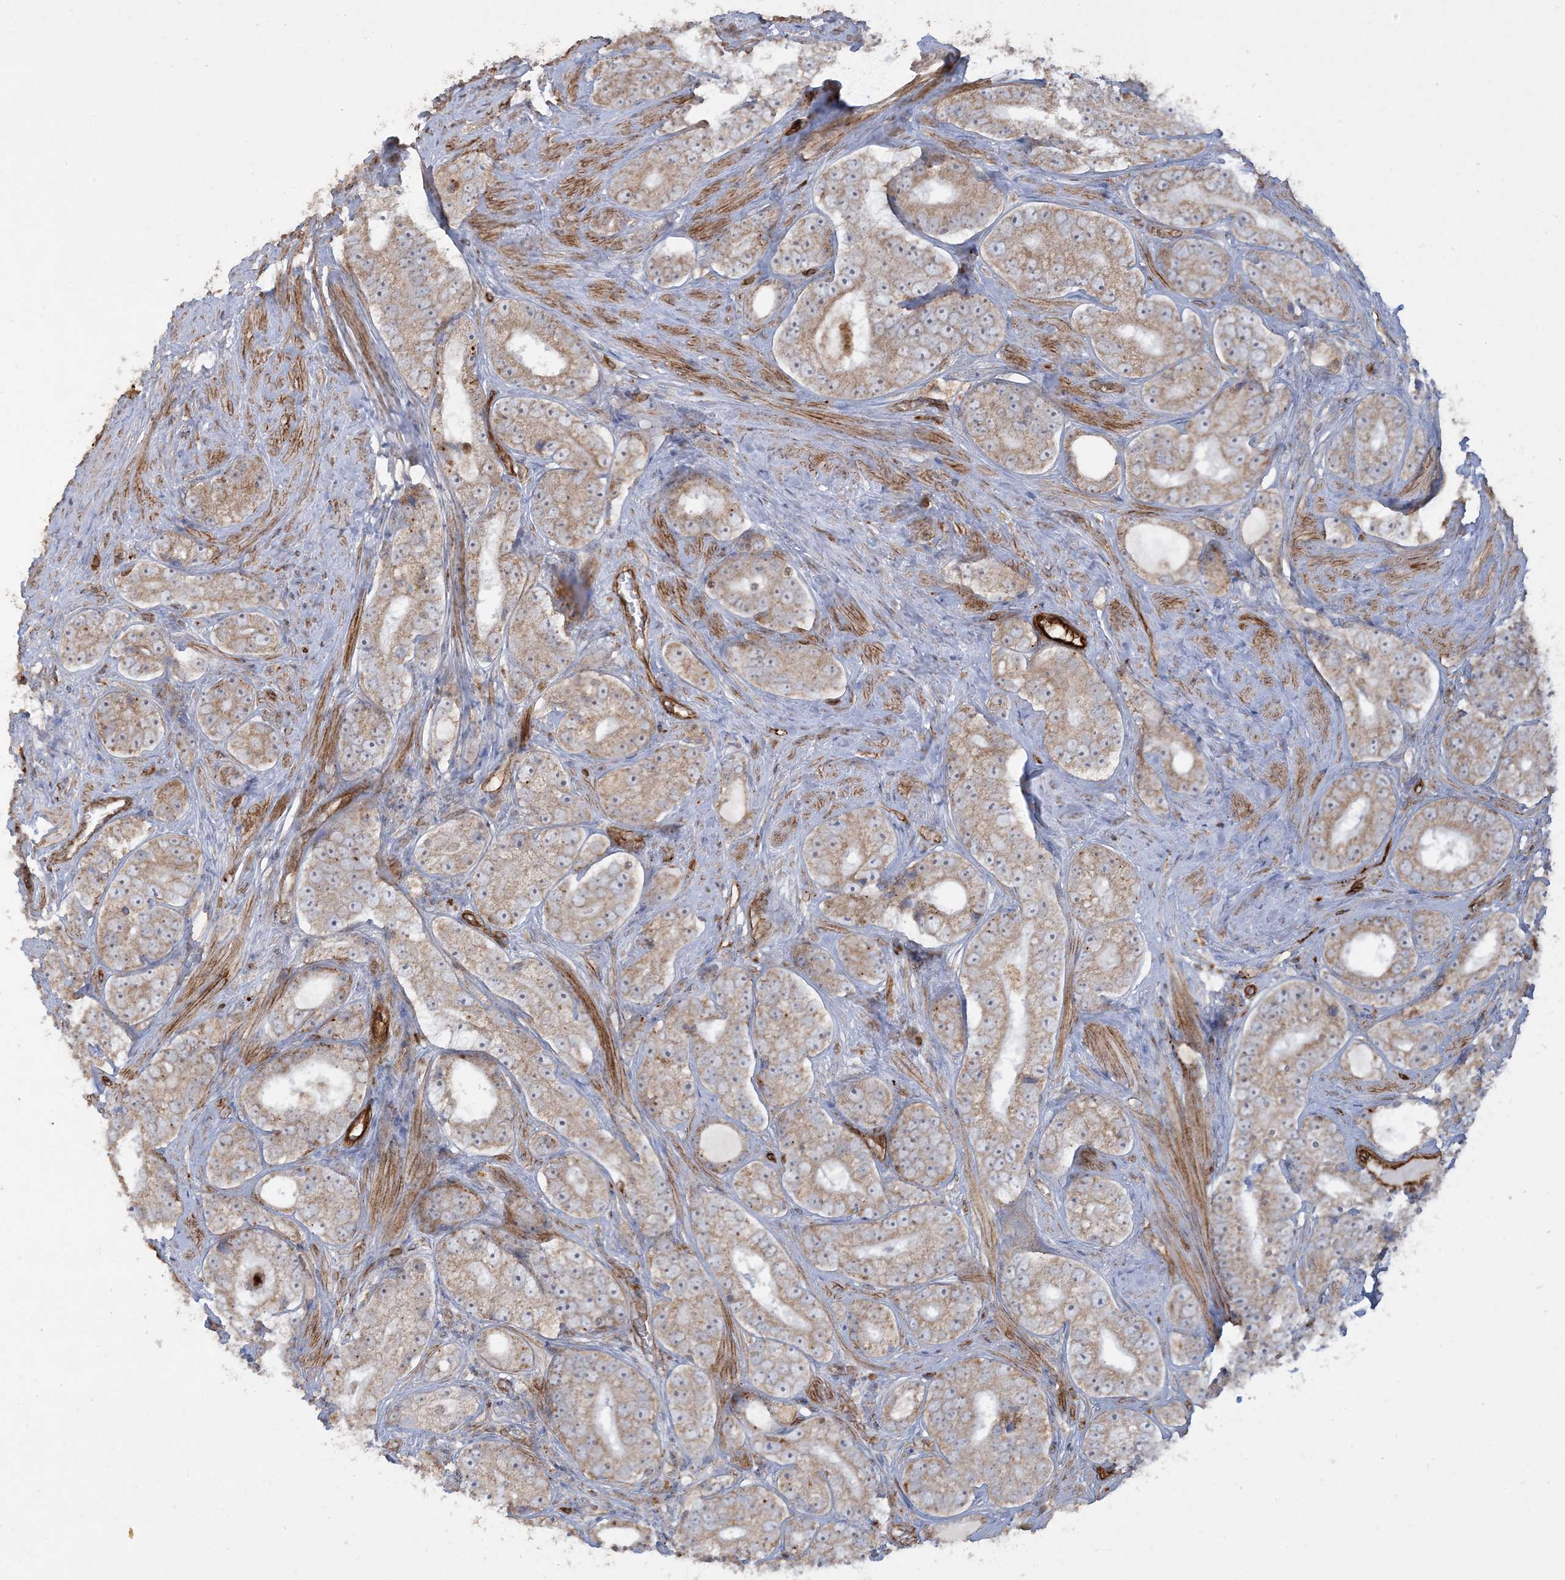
{"staining": {"intensity": "moderate", "quantity": ">75%", "location": "cytoplasmic/membranous"}, "tissue": "prostate cancer", "cell_type": "Tumor cells", "image_type": "cancer", "snomed": [{"axis": "morphology", "description": "Adenocarcinoma, High grade"}, {"axis": "topography", "description": "Prostate"}], "caption": "High-grade adenocarcinoma (prostate) stained with DAB (3,3'-diaminobenzidine) IHC shows medium levels of moderate cytoplasmic/membranous expression in approximately >75% of tumor cells. (Stains: DAB in brown, nuclei in blue, Microscopy: brightfield microscopy at high magnification).", "gene": "AGA", "patient": {"sex": "male", "age": 56}}